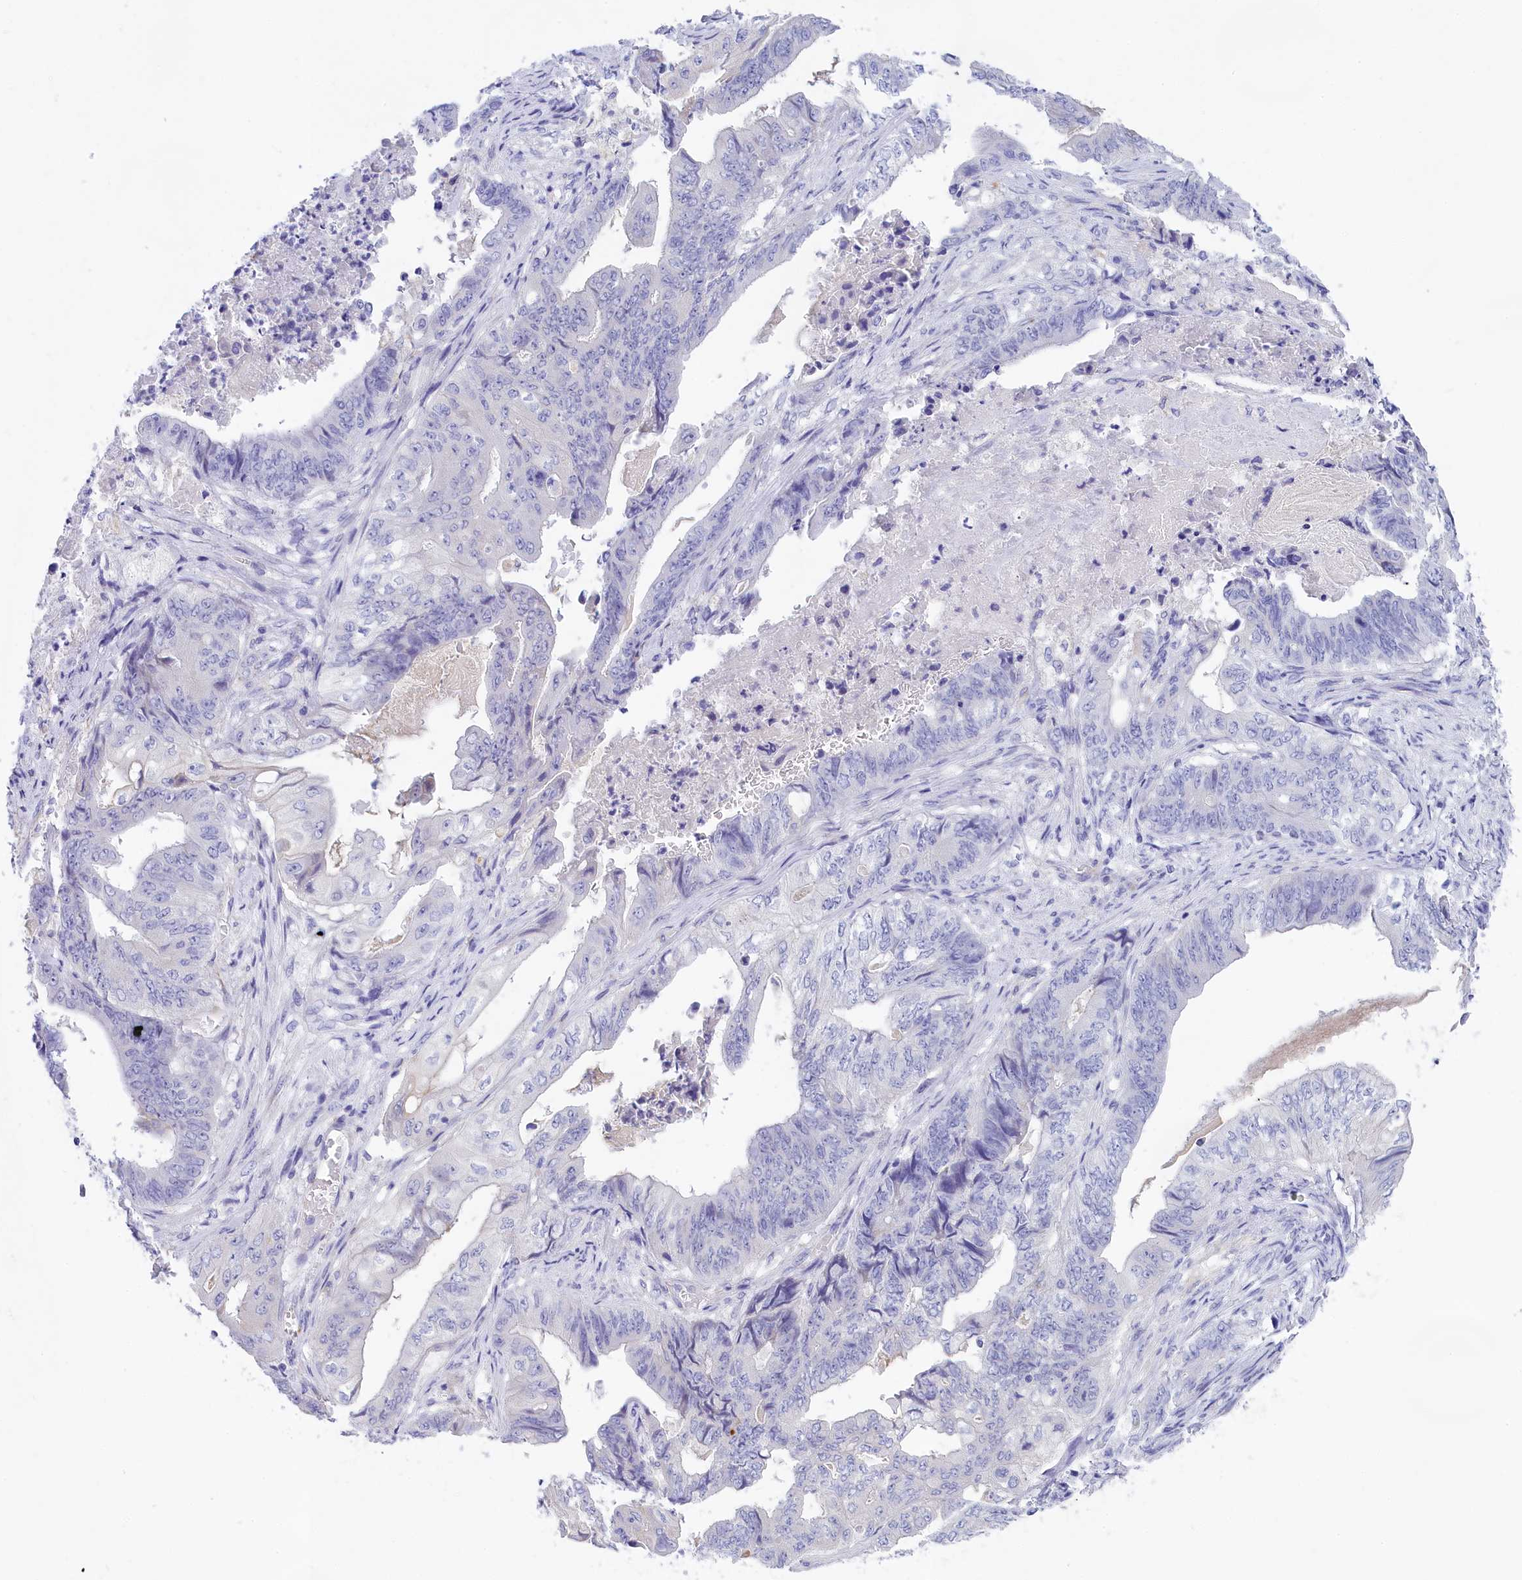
{"staining": {"intensity": "negative", "quantity": "none", "location": "none"}, "tissue": "stomach cancer", "cell_type": "Tumor cells", "image_type": "cancer", "snomed": [{"axis": "morphology", "description": "Adenocarcinoma, NOS"}, {"axis": "topography", "description": "Stomach"}], "caption": "This histopathology image is of stomach adenocarcinoma stained with IHC to label a protein in brown with the nuclei are counter-stained blue. There is no positivity in tumor cells.", "gene": "TACSTD2", "patient": {"sex": "female", "age": 73}}